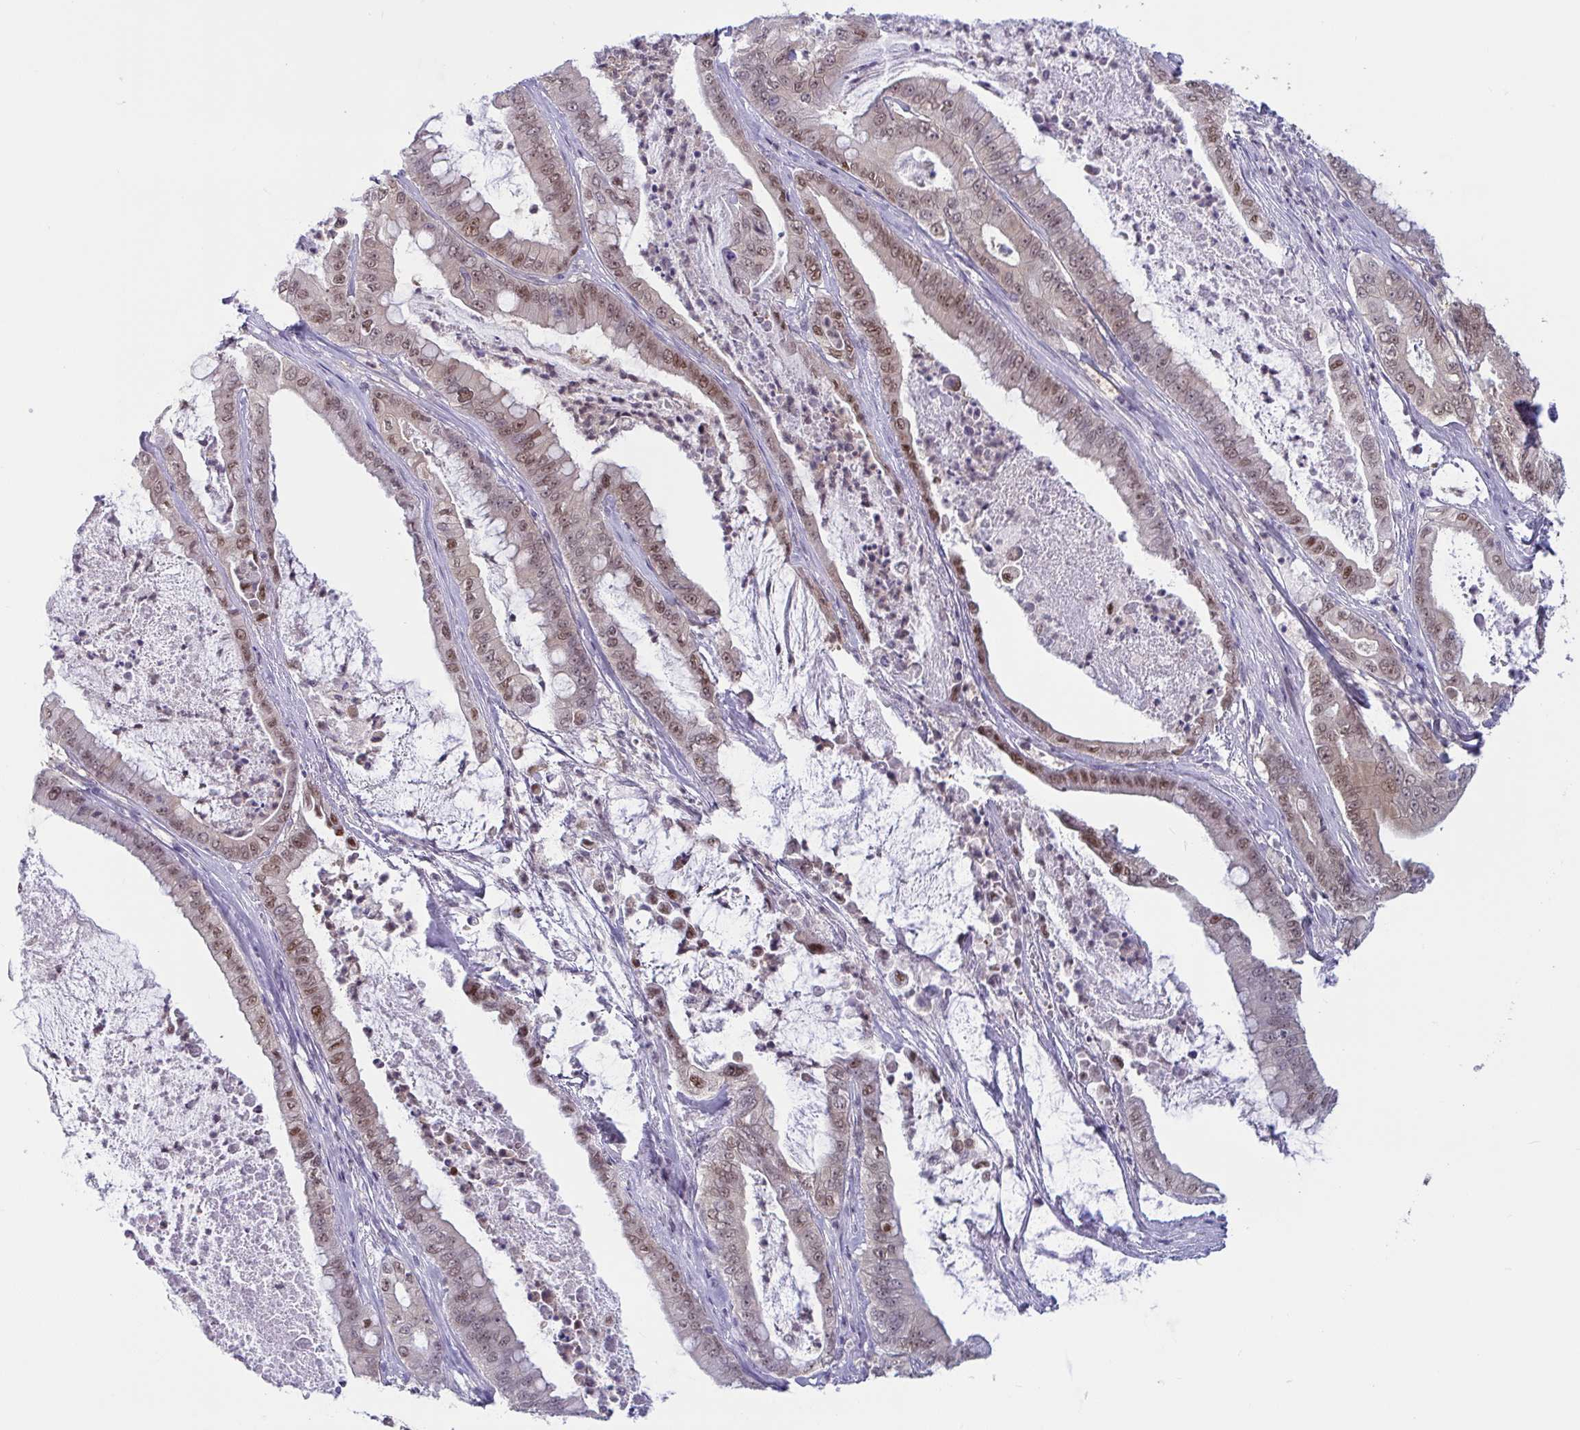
{"staining": {"intensity": "moderate", "quantity": ">75%", "location": "nuclear"}, "tissue": "pancreatic cancer", "cell_type": "Tumor cells", "image_type": "cancer", "snomed": [{"axis": "morphology", "description": "Adenocarcinoma, NOS"}, {"axis": "topography", "description": "Pancreas"}], "caption": "Pancreatic cancer (adenocarcinoma) was stained to show a protein in brown. There is medium levels of moderate nuclear positivity in approximately >75% of tumor cells. The staining is performed using DAB (3,3'-diaminobenzidine) brown chromogen to label protein expression. The nuclei are counter-stained blue using hematoxylin.", "gene": "TSN", "patient": {"sex": "male", "age": 71}}